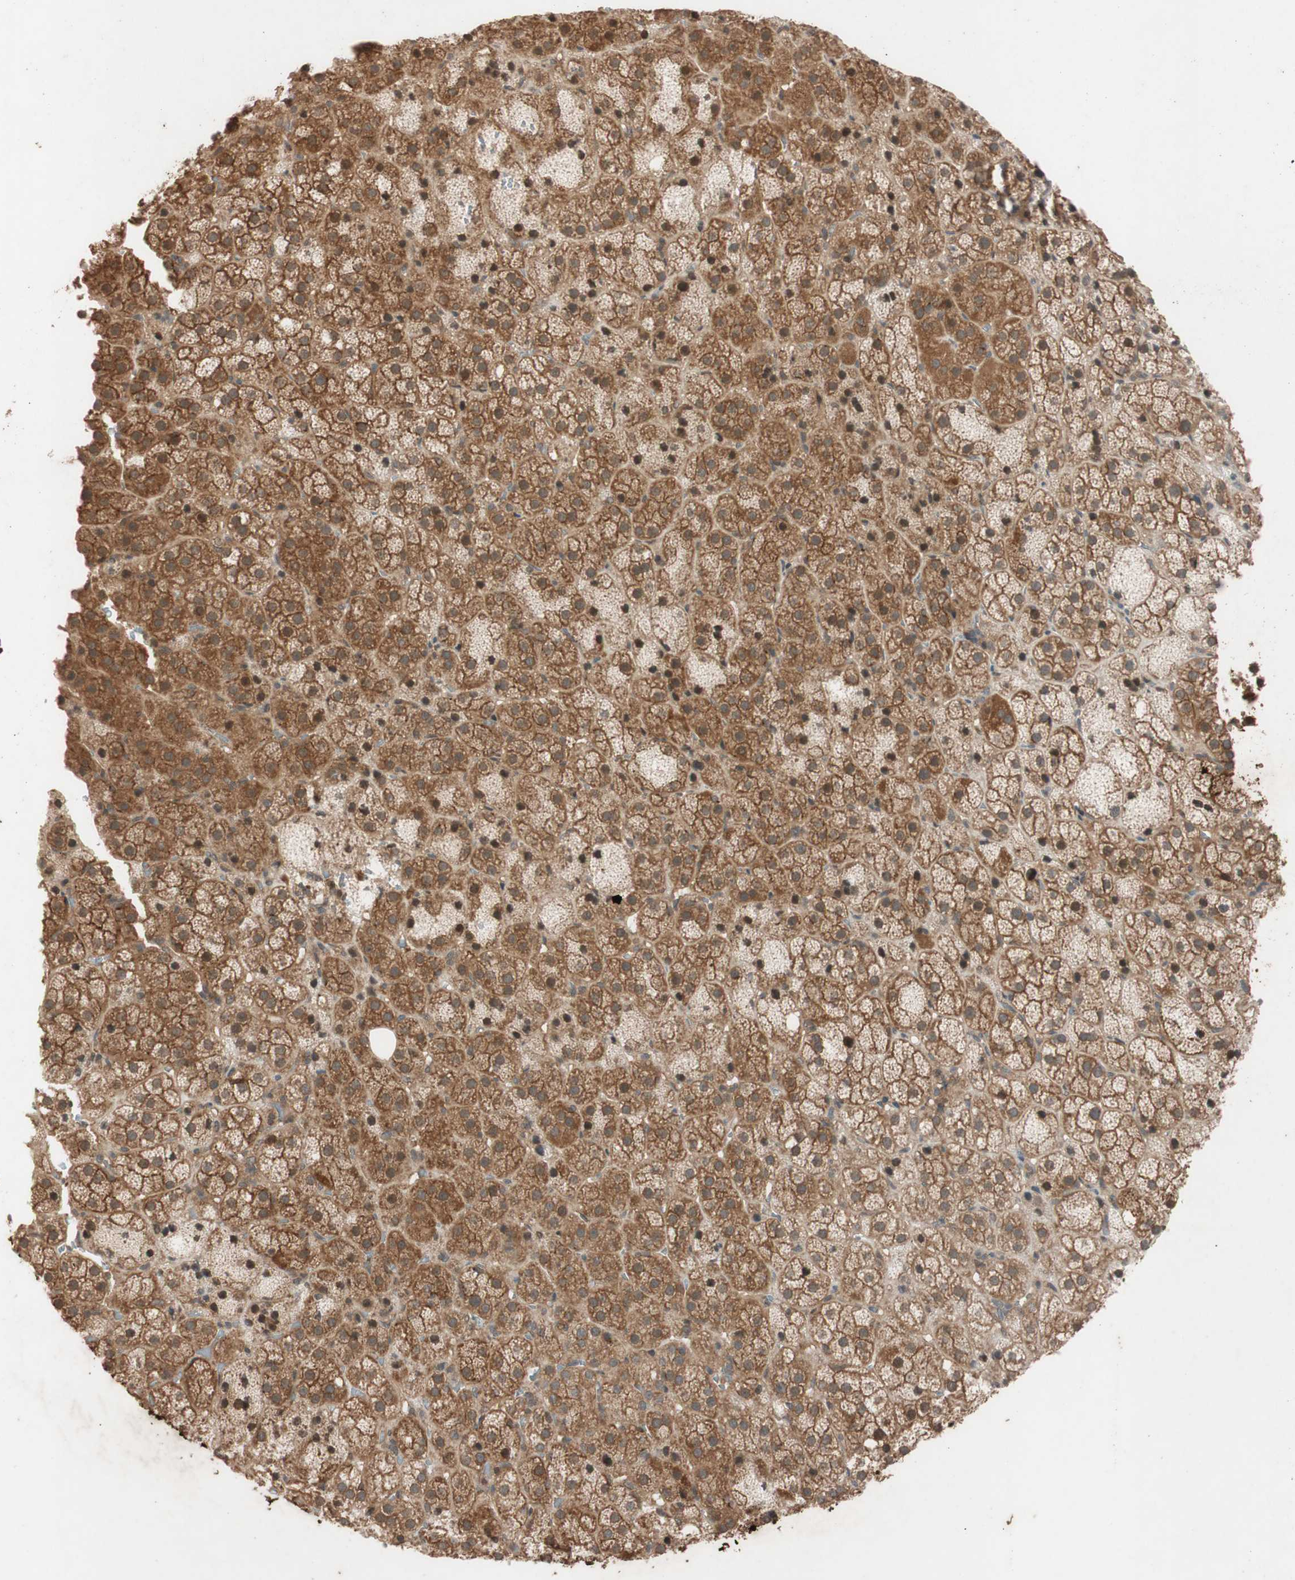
{"staining": {"intensity": "moderate", "quantity": ">75%", "location": "cytoplasmic/membranous,nuclear"}, "tissue": "adrenal gland", "cell_type": "Glandular cells", "image_type": "normal", "snomed": [{"axis": "morphology", "description": "Normal tissue, NOS"}, {"axis": "topography", "description": "Adrenal gland"}], "caption": "Immunohistochemistry (DAB (3,3'-diaminobenzidine)) staining of benign adrenal gland exhibits moderate cytoplasmic/membranous,nuclear protein positivity in approximately >75% of glandular cells.", "gene": "EPHA8", "patient": {"sex": "female", "age": 57}}